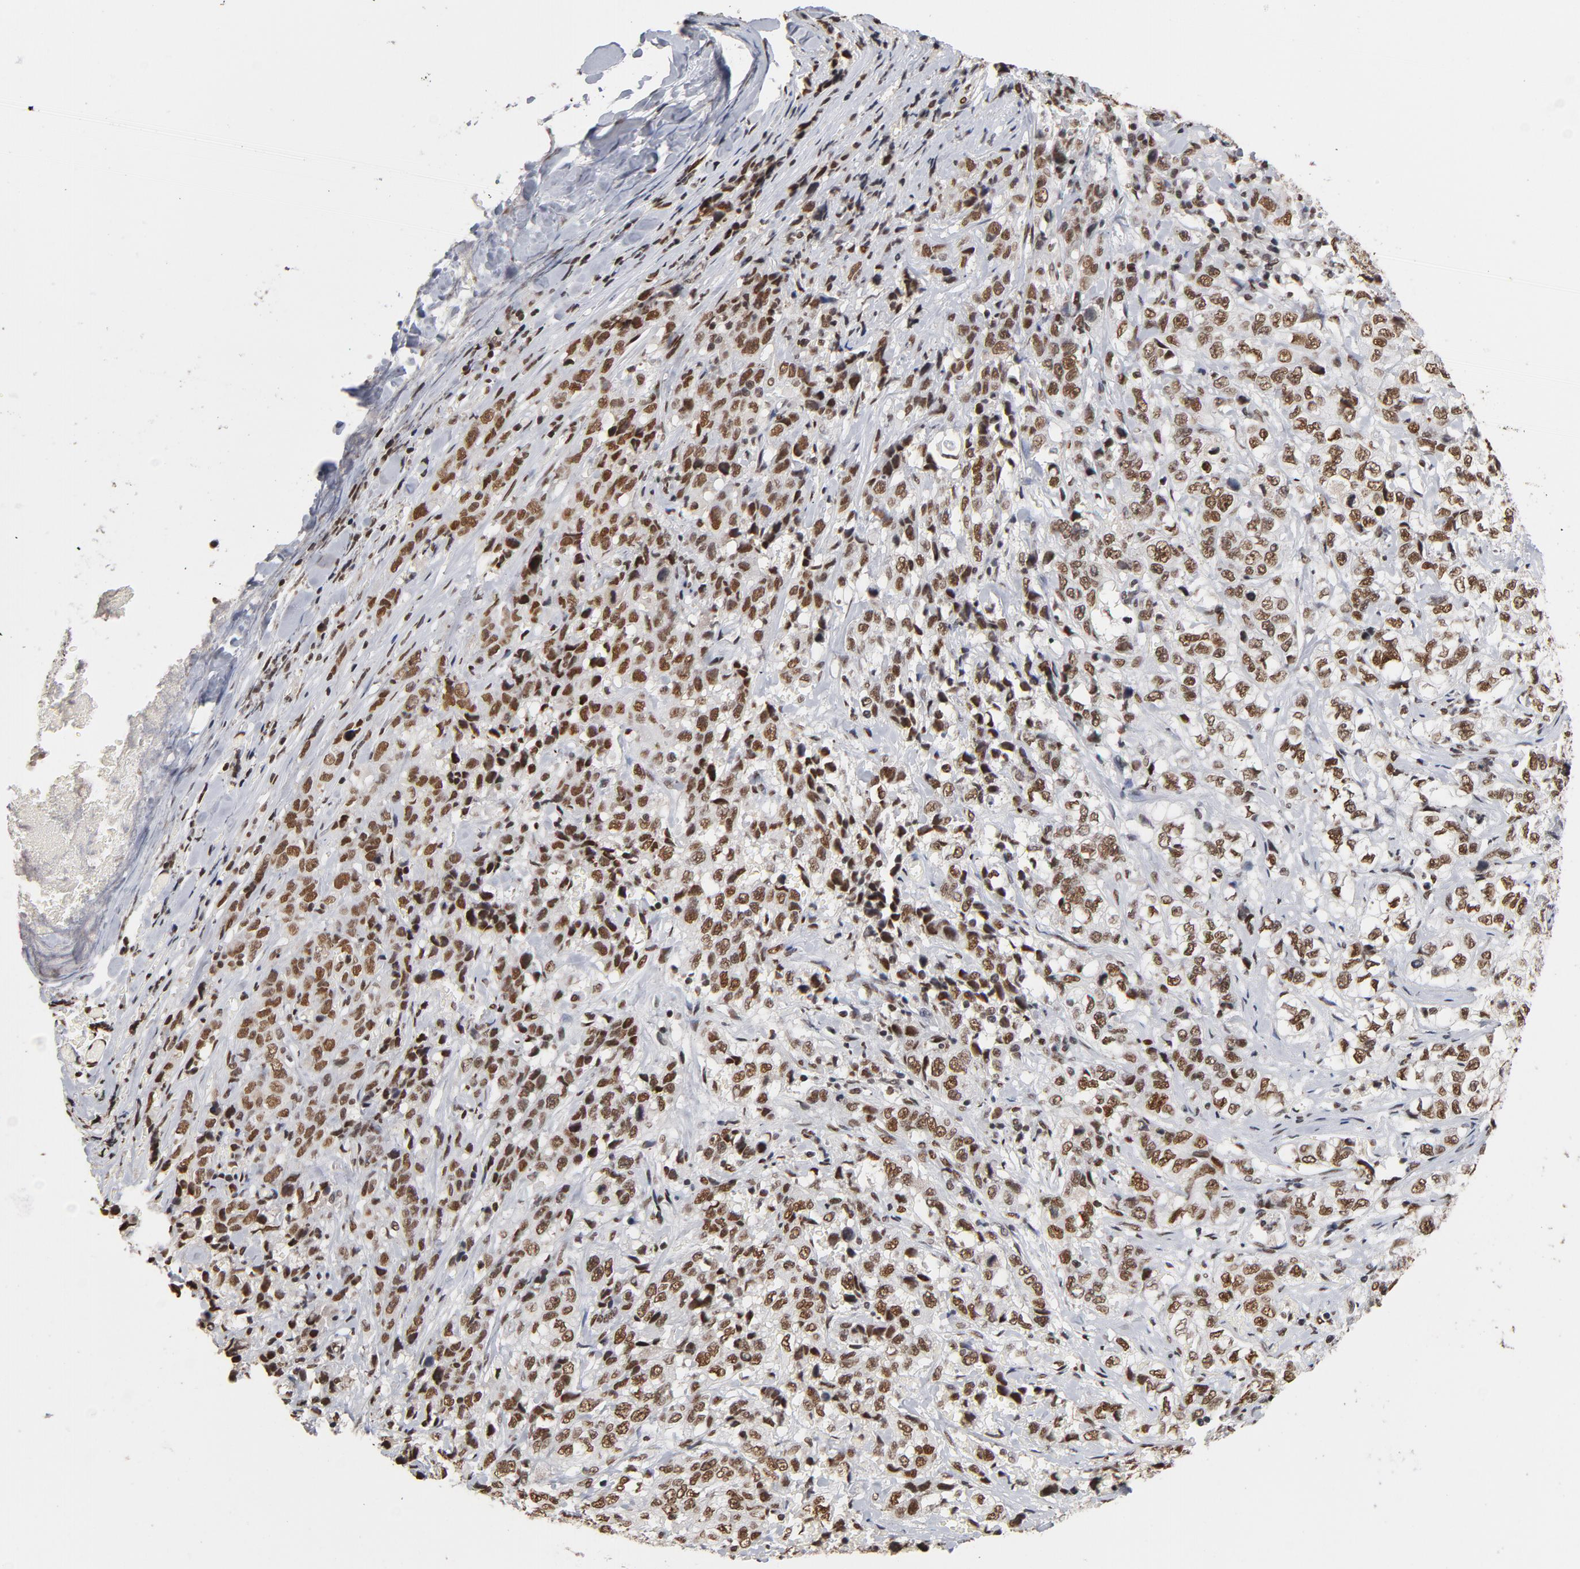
{"staining": {"intensity": "moderate", "quantity": ">75%", "location": "nuclear"}, "tissue": "stomach cancer", "cell_type": "Tumor cells", "image_type": "cancer", "snomed": [{"axis": "morphology", "description": "Adenocarcinoma, NOS"}, {"axis": "topography", "description": "Stomach"}], "caption": "Immunohistochemical staining of adenocarcinoma (stomach) shows medium levels of moderate nuclear staining in about >75% of tumor cells. Nuclei are stained in blue.", "gene": "TP53BP1", "patient": {"sex": "male", "age": 48}}